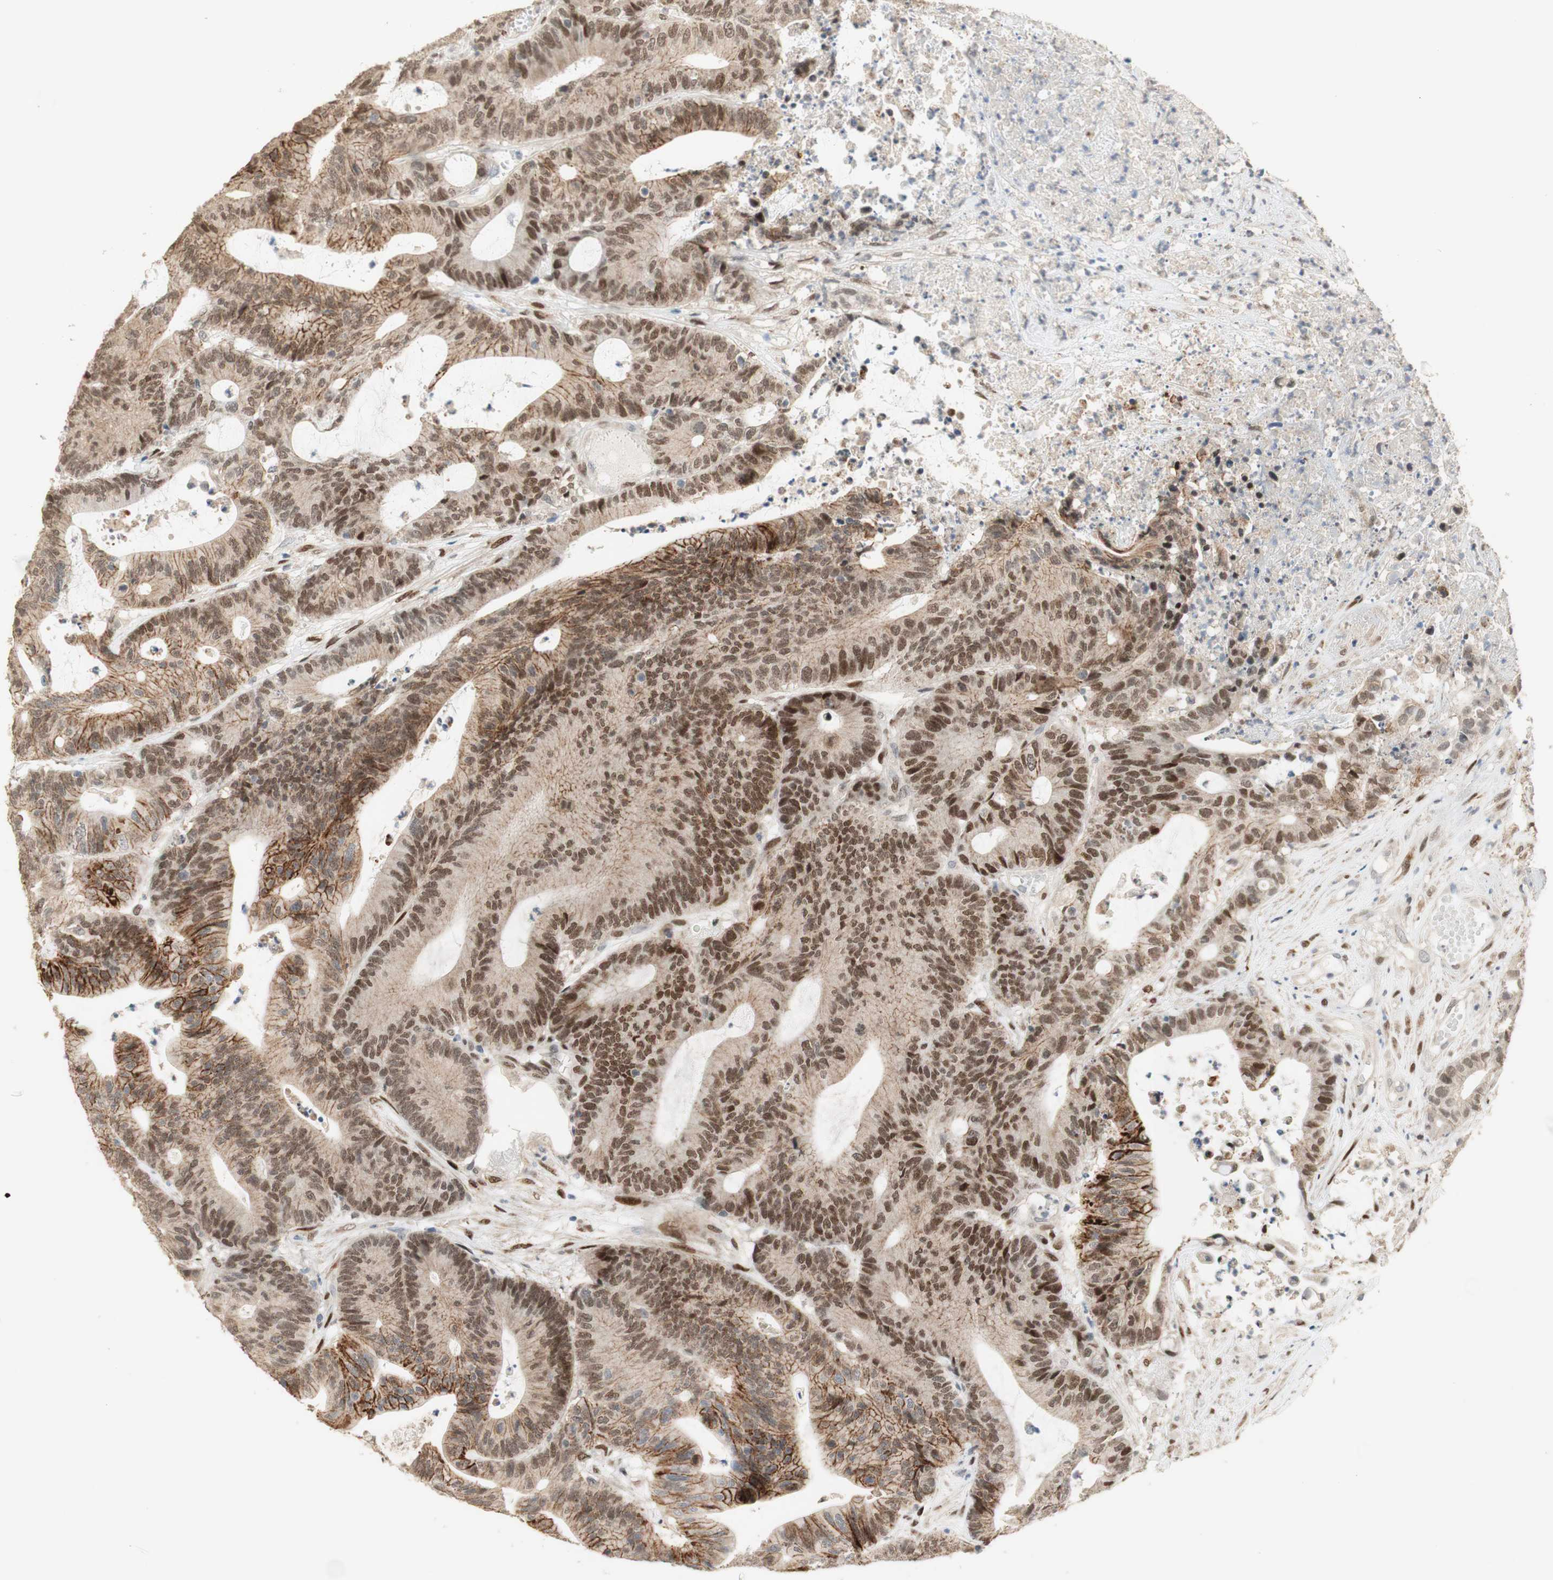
{"staining": {"intensity": "moderate", "quantity": ">75%", "location": "nuclear"}, "tissue": "colorectal cancer", "cell_type": "Tumor cells", "image_type": "cancer", "snomed": [{"axis": "morphology", "description": "Adenocarcinoma, NOS"}, {"axis": "topography", "description": "Colon"}], "caption": "Immunohistochemical staining of human adenocarcinoma (colorectal) exhibits medium levels of moderate nuclear protein staining in approximately >75% of tumor cells.", "gene": "FOXP1", "patient": {"sex": "female", "age": 84}}